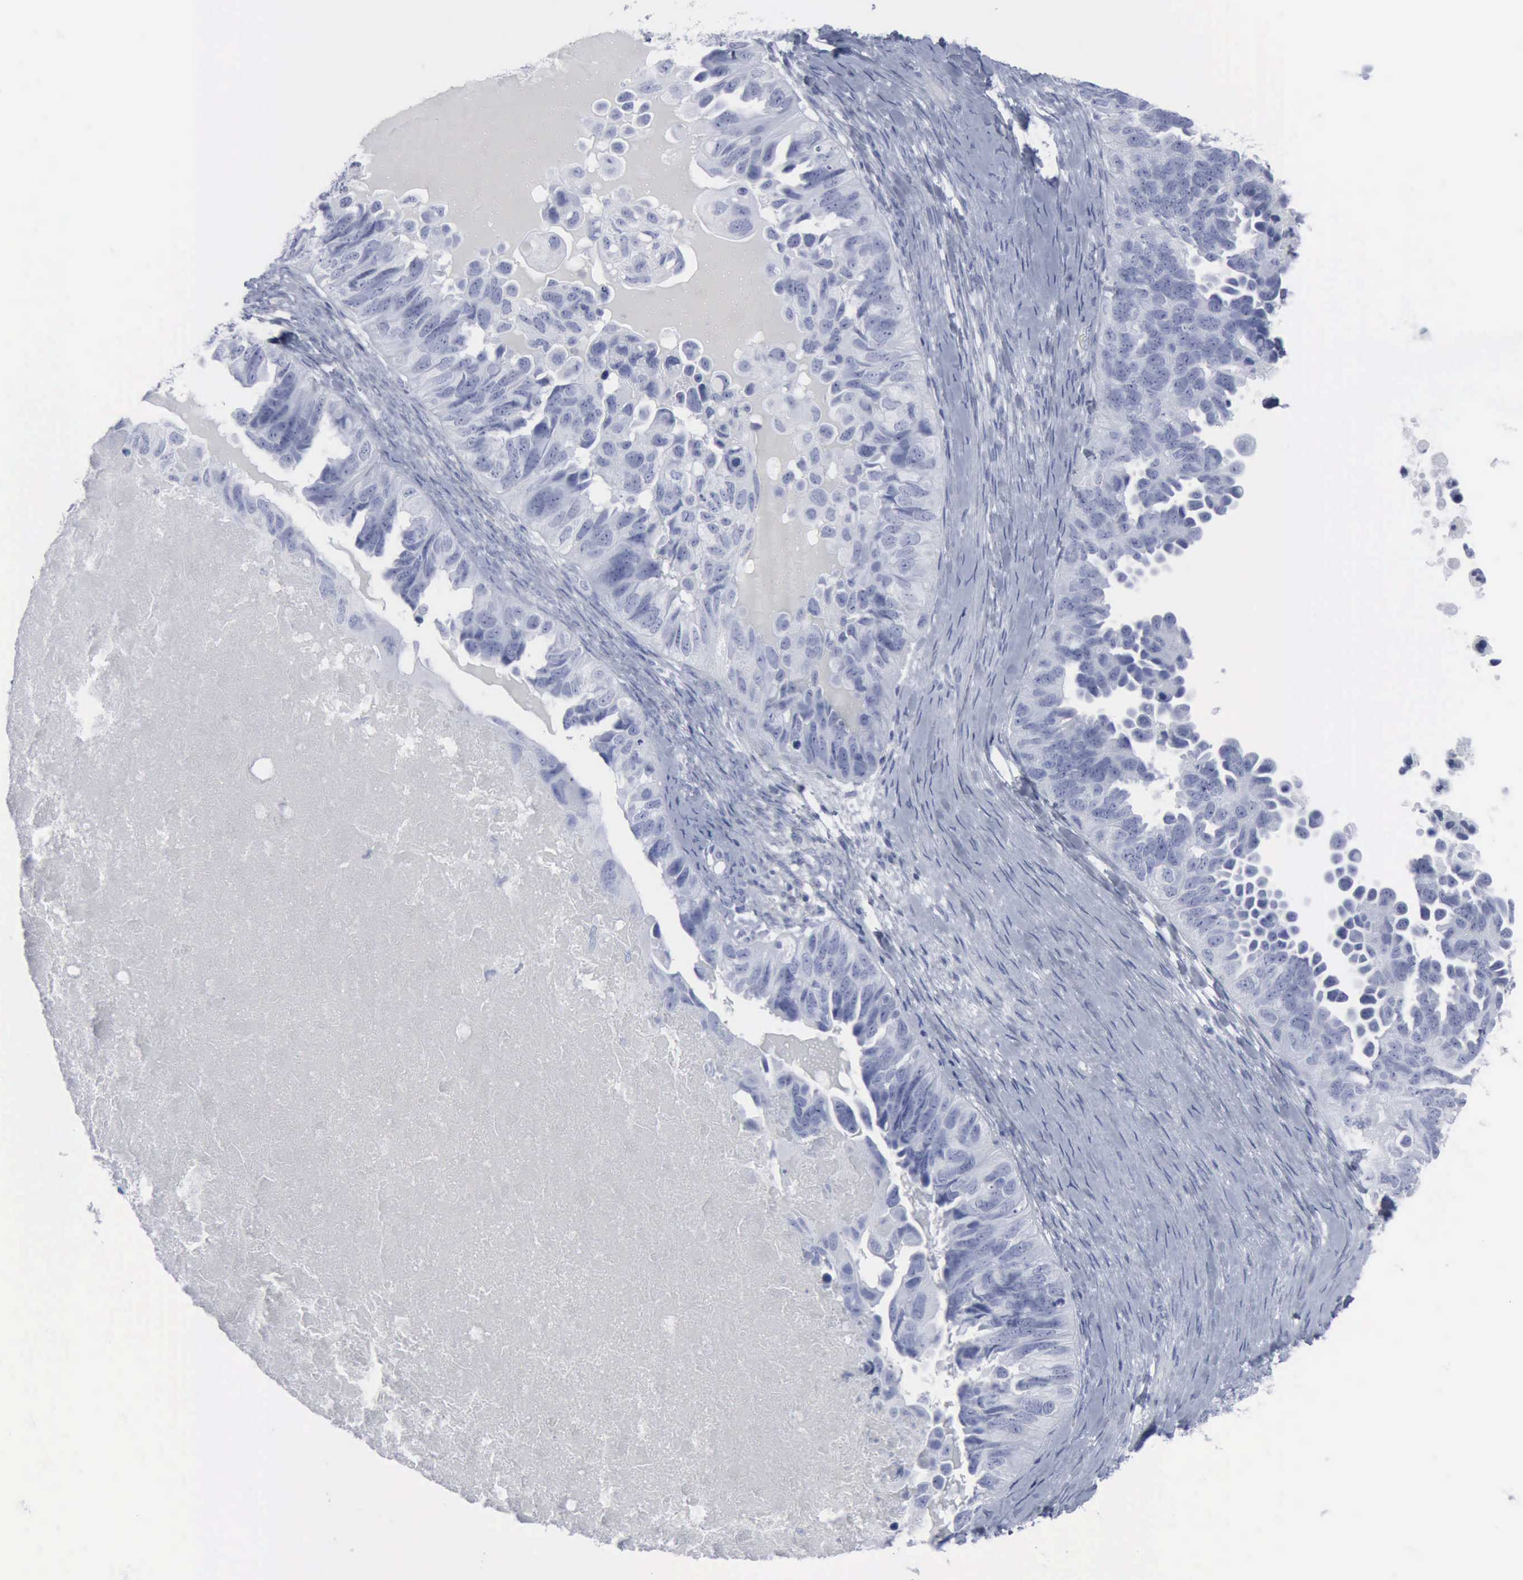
{"staining": {"intensity": "negative", "quantity": "none", "location": "none"}, "tissue": "ovarian cancer", "cell_type": "Tumor cells", "image_type": "cancer", "snomed": [{"axis": "morphology", "description": "Cystadenocarcinoma, serous, NOS"}, {"axis": "topography", "description": "Ovary"}], "caption": "An immunohistochemistry histopathology image of ovarian cancer is shown. There is no staining in tumor cells of ovarian cancer.", "gene": "VCAM1", "patient": {"sex": "female", "age": 82}}